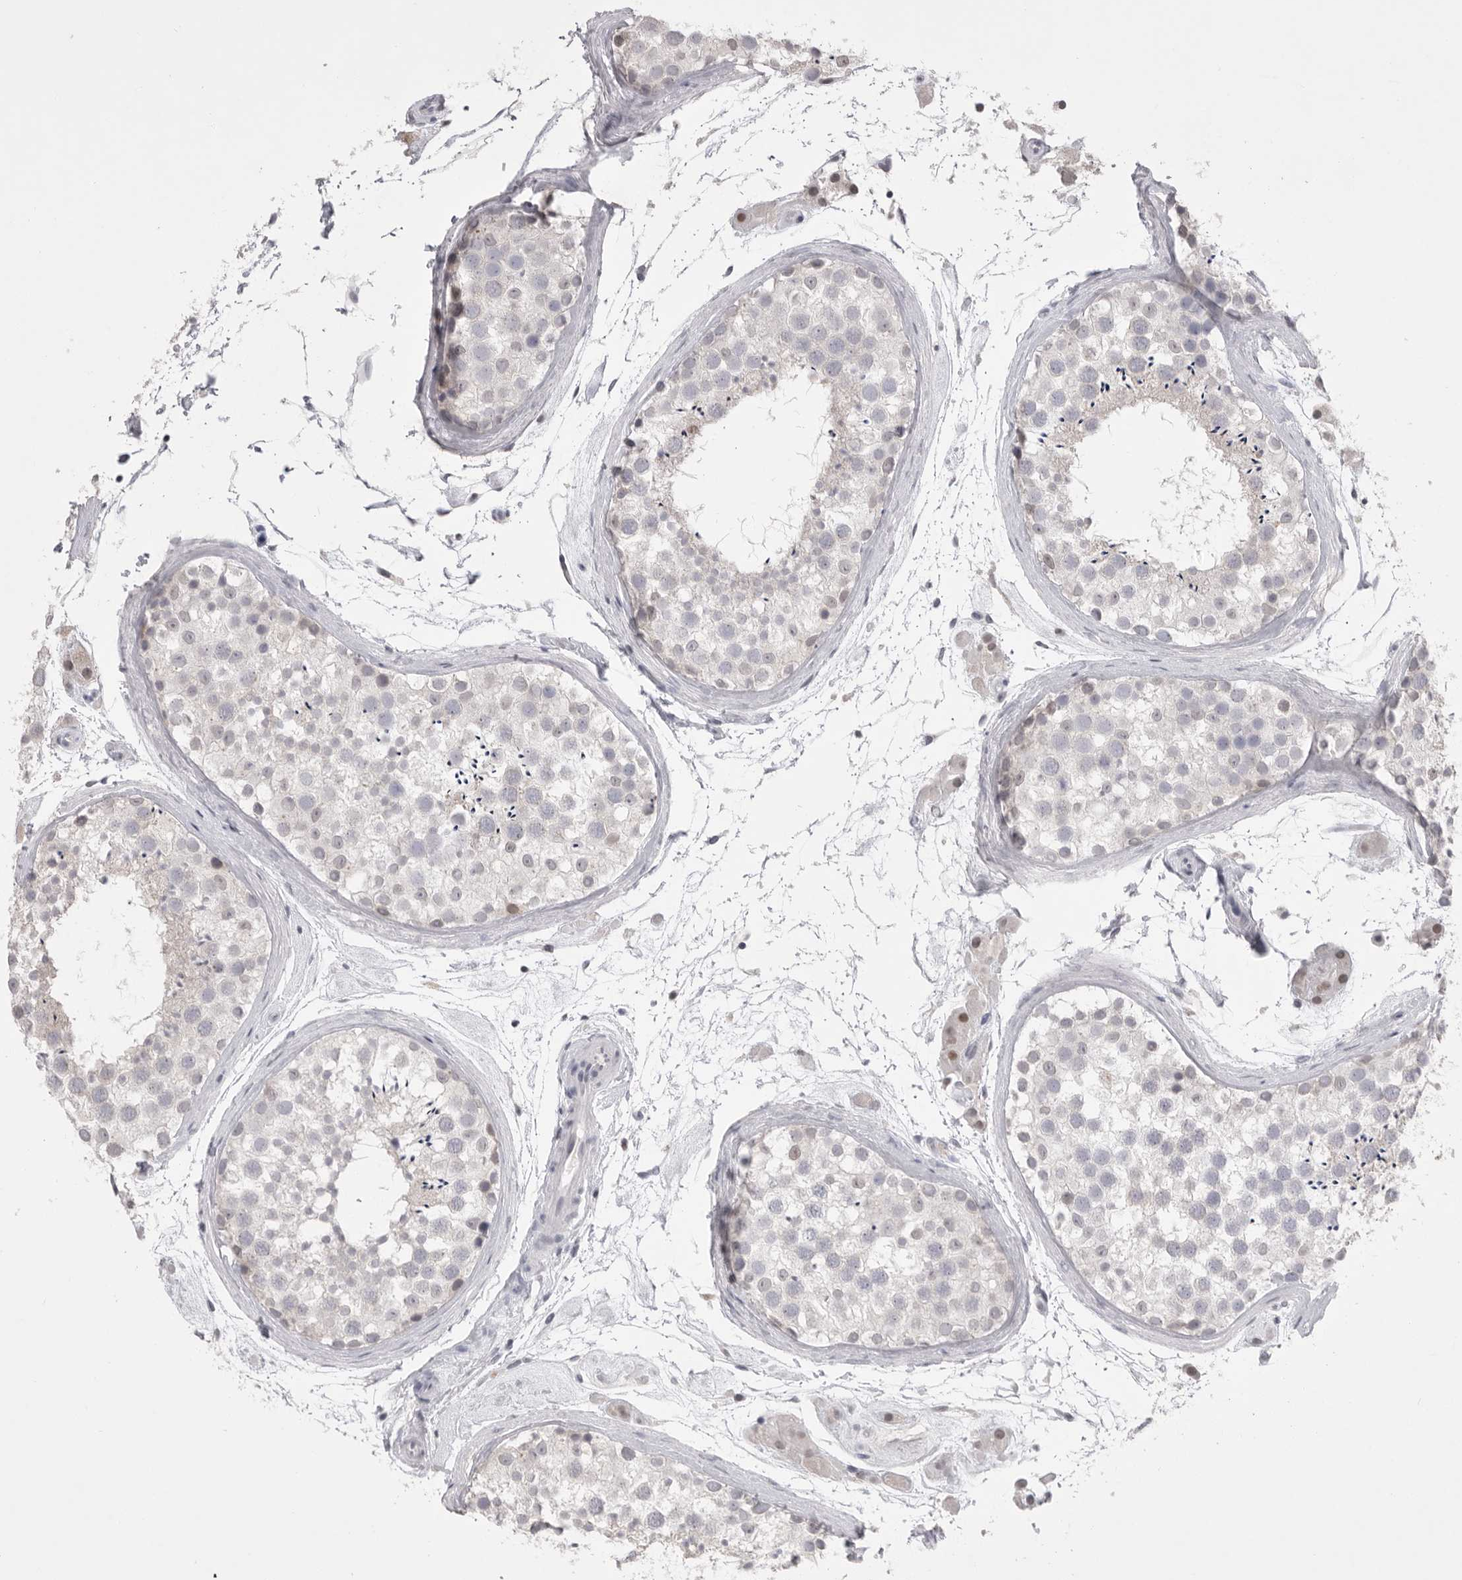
{"staining": {"intensity": "negative", "quantity": "none", "location": "none"}, "tissue": "testis", "cell_type": "Cells in seminiferous ducts", "image_type": "normal", "snomed": [{"axis": "morphology", "description": "Normal tissue, NOS"}, {"axis": "topography", "description": "Testis"}], "caption": "Immunohistochemistry (IHC) histopathology image of unremarkable testis stained for a protein (brown), which shows no staining in cells in seminiferous ducts.", "gene": "ZBTB7B", "patient": {"sex": "male", "age": 46}}